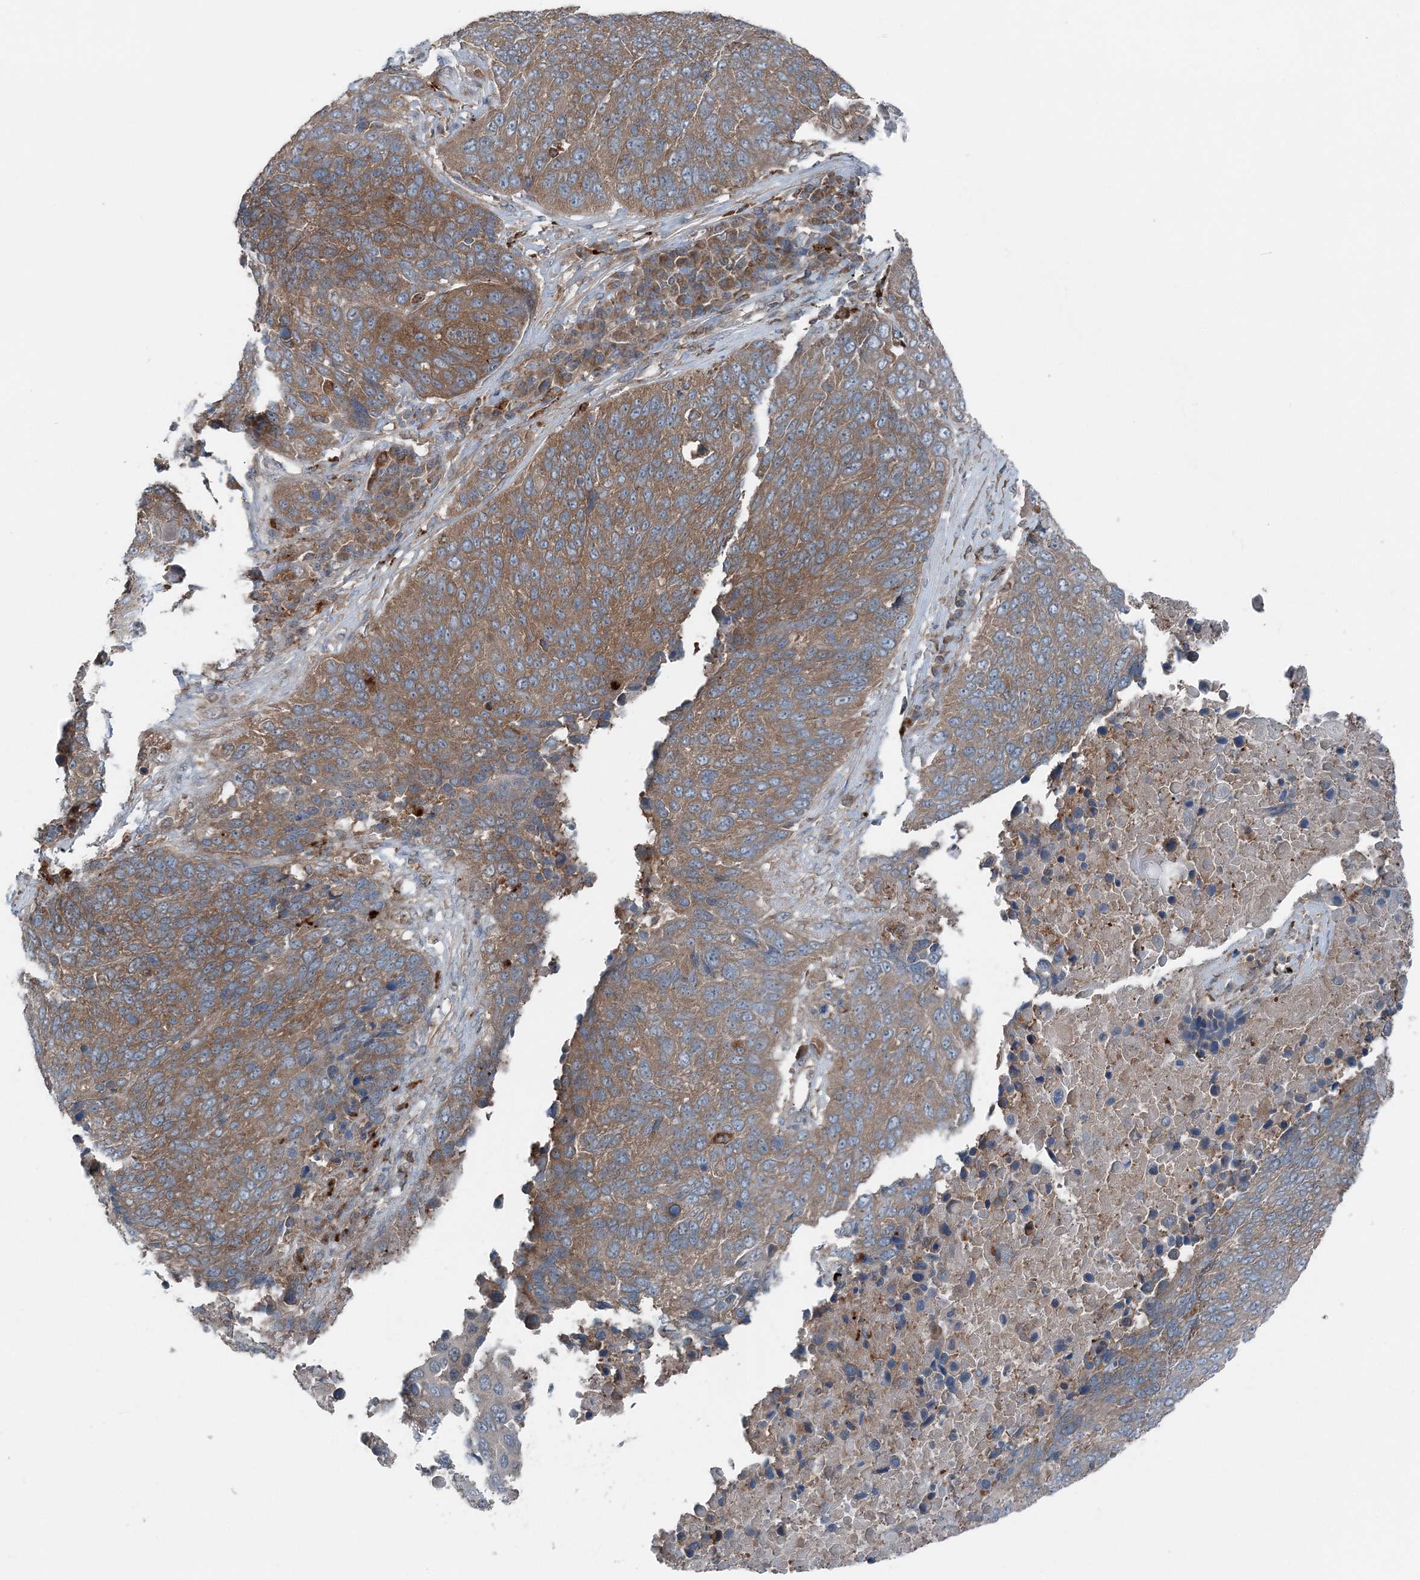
{"staining": {"intensity": "moderate", "quantity": ">75%", "location": "cytoplasmic/membranous"}, "tissue": "lung cancer", "cell_type": "Tumor cells", "image_type": "cancer", "snomed": [{"axis": "morphology", "description": "Squamous cell carcinoma, NOS"}, {"axis": "topography", "description": "Lung"}], "caption": "Tumor cells show moderate cytoplasmic/membranous positivity in approximately >75% of cells in squamous cell carcinoma (lung). (DAB IHC, brown staining for protein, blue staining for nuclei).", "gene": "ASNSD1", "patient": {"sex": "male", "age": 66}}